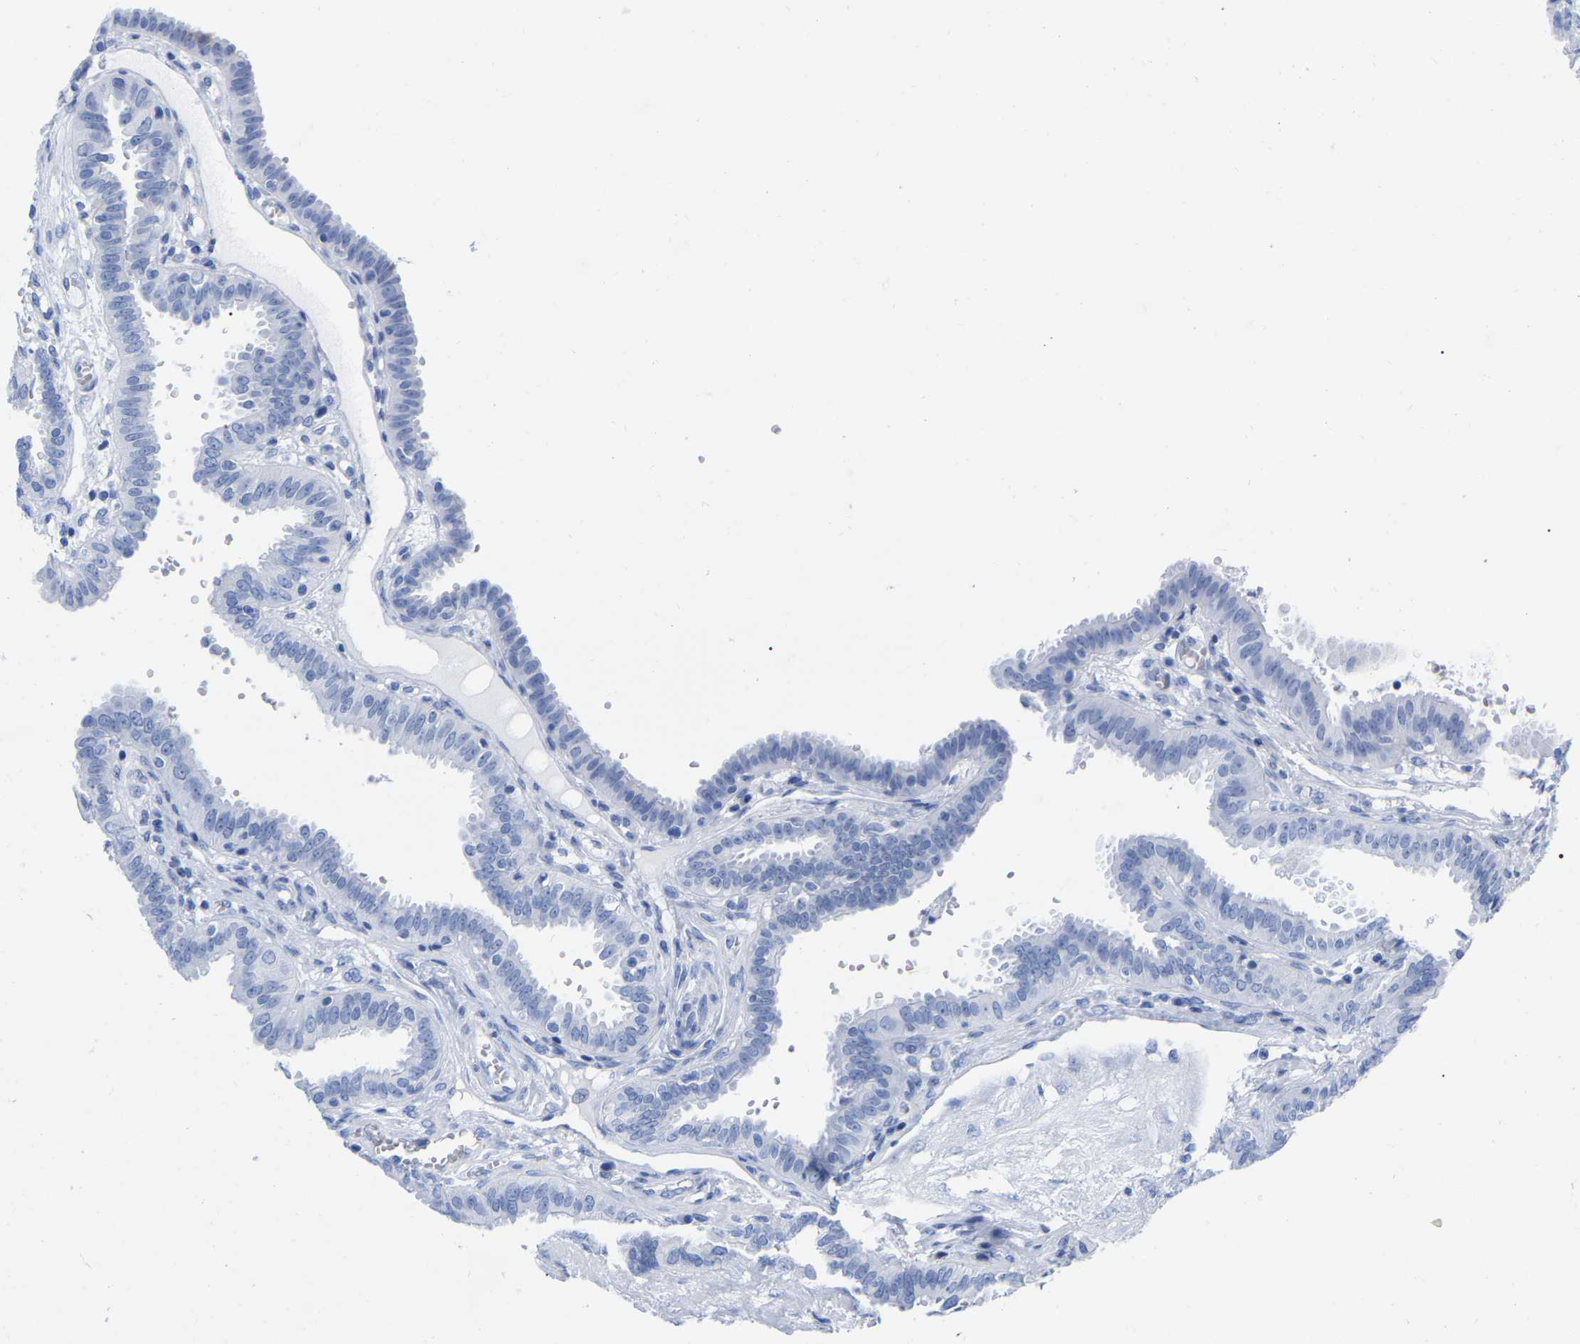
{"staining": {"intensity": "negative", "quantity": "none", "location": "none"}, "tissue": "fallopian tube", "cell_type": "Glandular cells", "image_type": "normal", "snomed": [{"axis": "morphology", "description": "Normal tissue, NOS"}, {"axis": "topography", "description": "Fallopian tube"}, {"axis": "topography", "description": "Placenta"}], "caption": "Immunohistochemistry (IHC) photomicrograph of benign fallopian tube: fallopian tube stained with DAB (3,3'-diaminobenzidine) displays no significant protein expression in glandular cells. (DAB immunohistochemistry (IHC) with hematoxylin counter stain).", "gene": "ZNF629", "patient": {"sex": "female", "age": 32}}